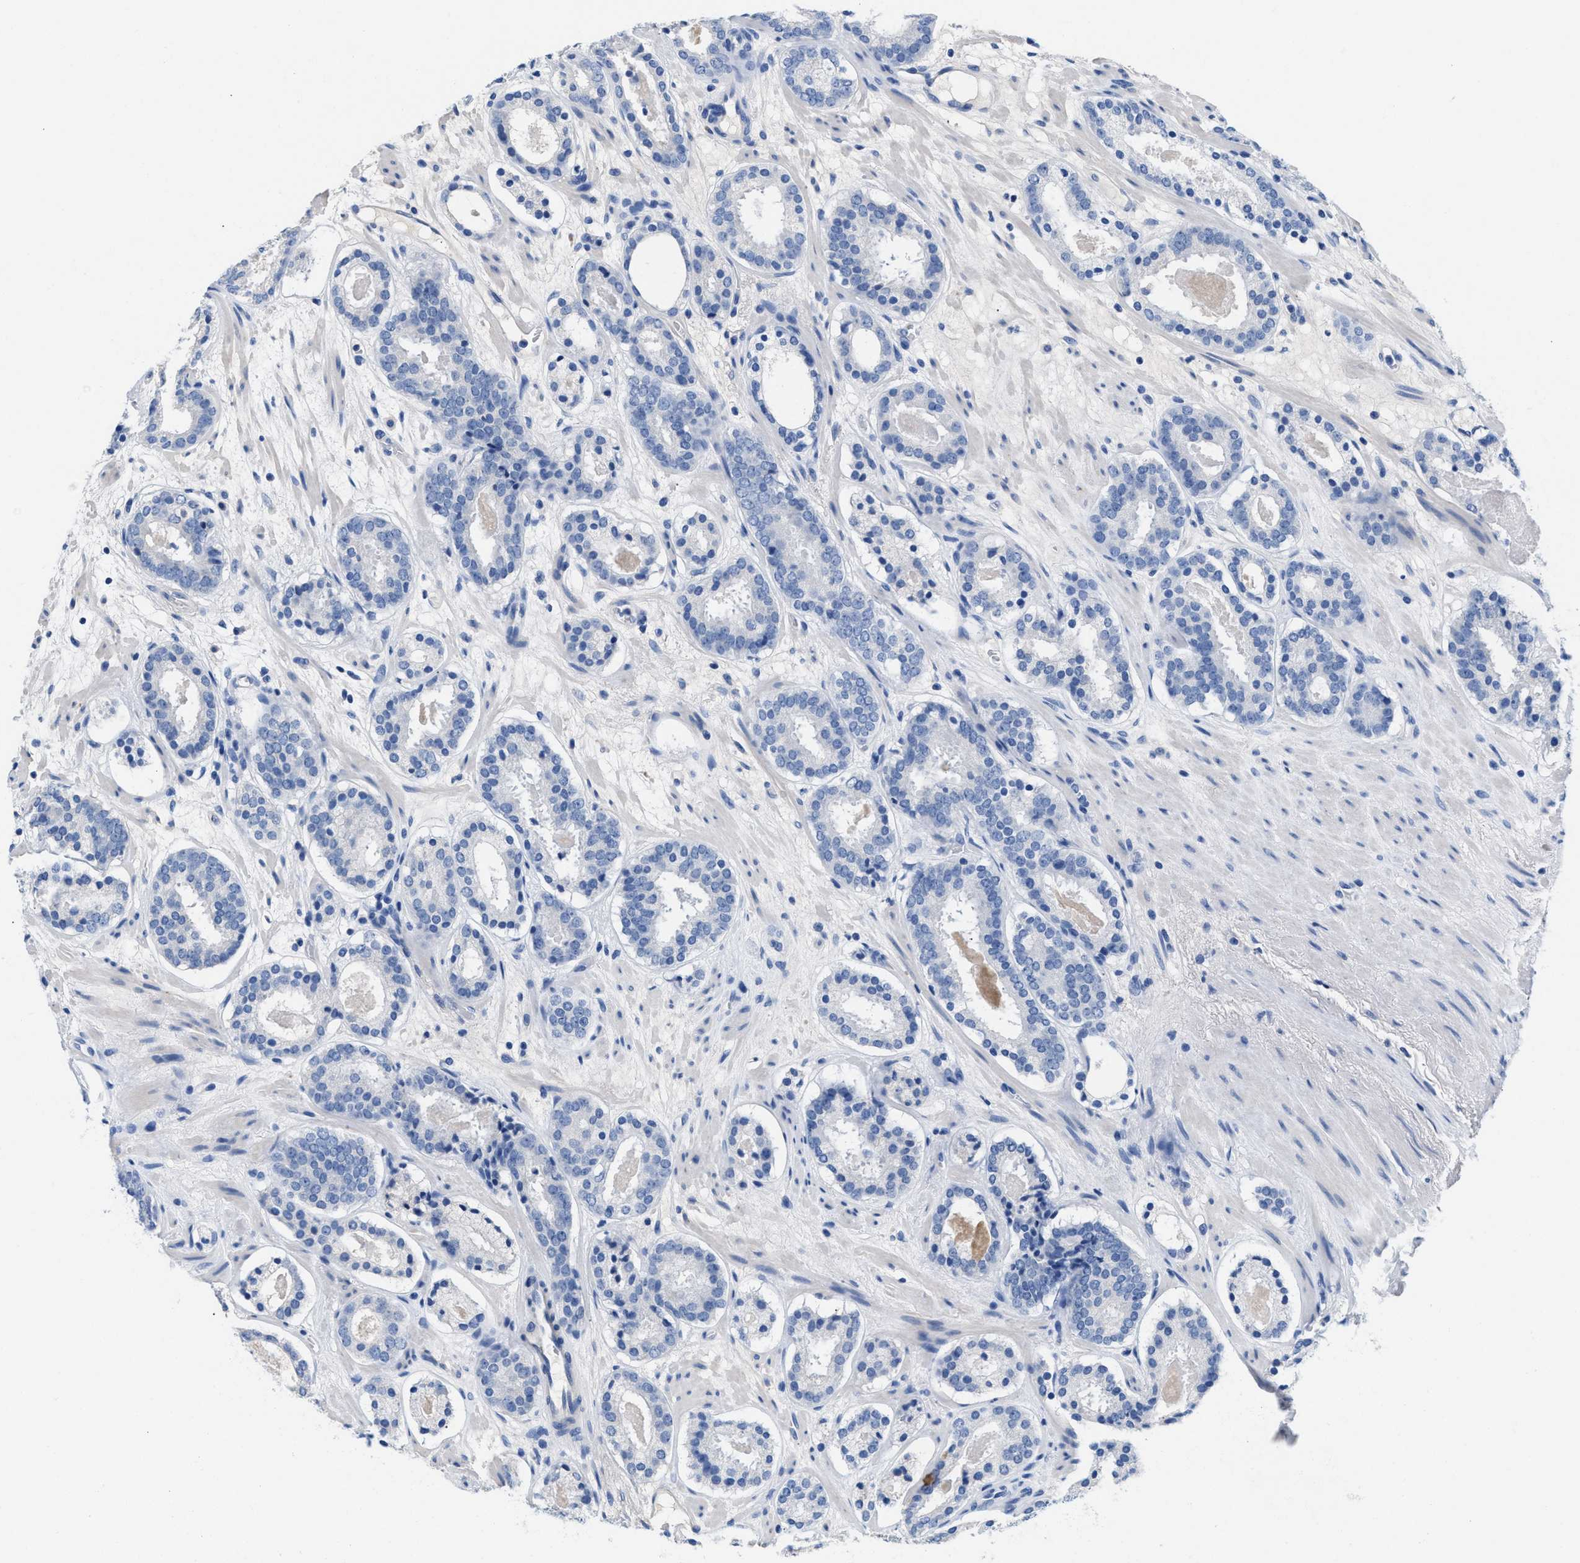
{"staining": {"intensity": "negative", "quantity": "none", "location": "none"}, "tissue": "prostate cancer", "cell_type": "Tumor cells", "image_type": "cancer", "snomed": [{"axis": "morphology", "description": "Adenocarcinoma, Low grade"}, {"axis": "topography", "description": "Prostate"}], "caption": "Histopathology image shows no protein staining in tumor cells of prostate cancer (adenocarcinoma (low-grade)) tissue.", "gene": "SLFN13", "patient": {"sex": "male", "age": 69}}